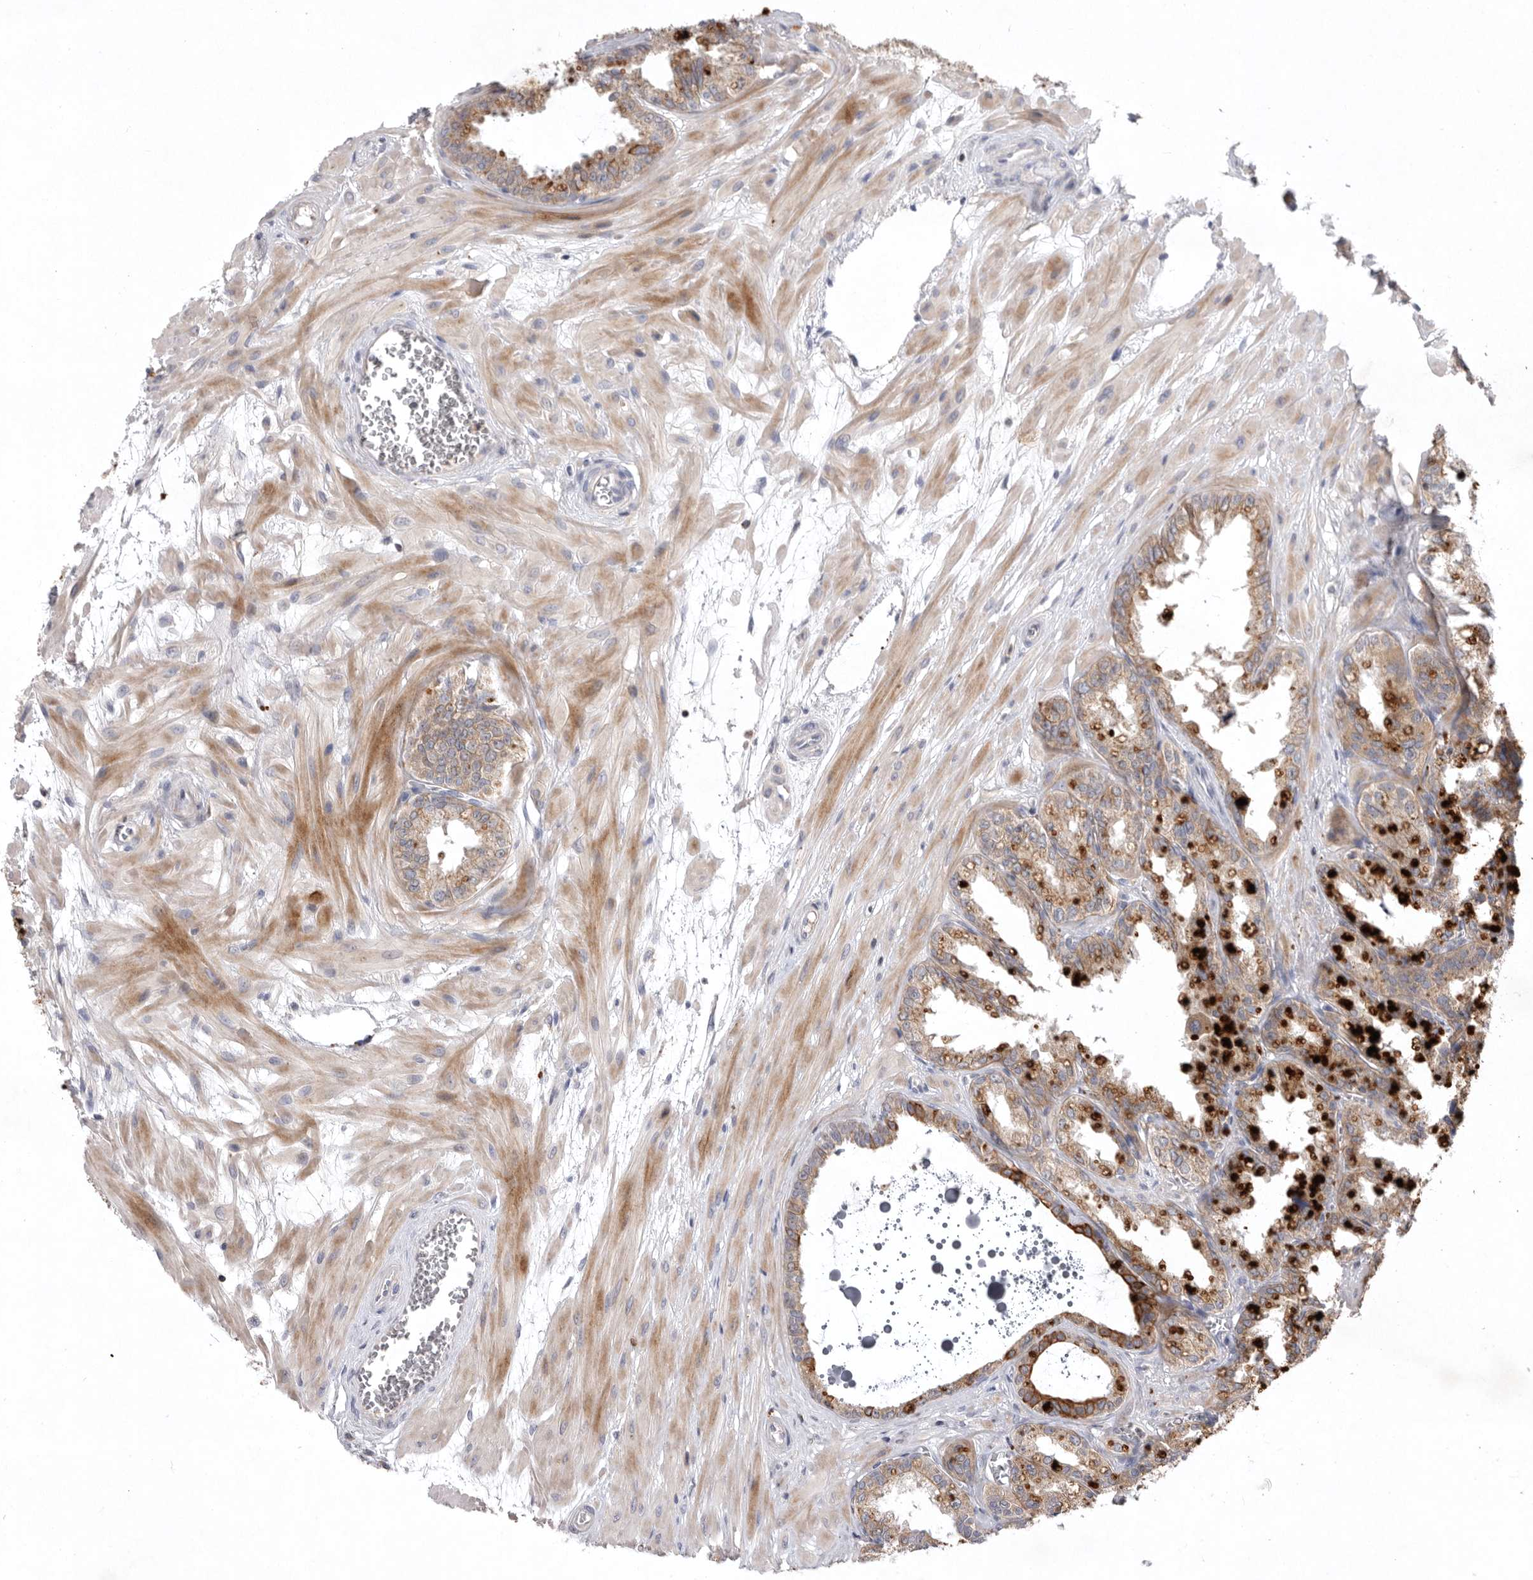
{"staining": {"intensity": "moderate", "quantity": ">75%", "location": "cytoplasmic/membranous"}, "tissue": "seminal vesicle", "cell_type": "Glandular cells", "image_type": "normal", "snomed": [{"axis": "morphology", "description": "Normal tissue, NOS"}, {"axis": "topography", "description": "Prostate"}, {"axis": "topography", "description": "Seminal veicle"}], "caption": "This is a histology image of immunohistochemistry staining of unremarkable seminal vesicle, which shows moderate expression in the cytoplasmic/membranous of glandular cells.", "gene": "TNFSF14", "patient": {"sex": "male", "age": 51}}